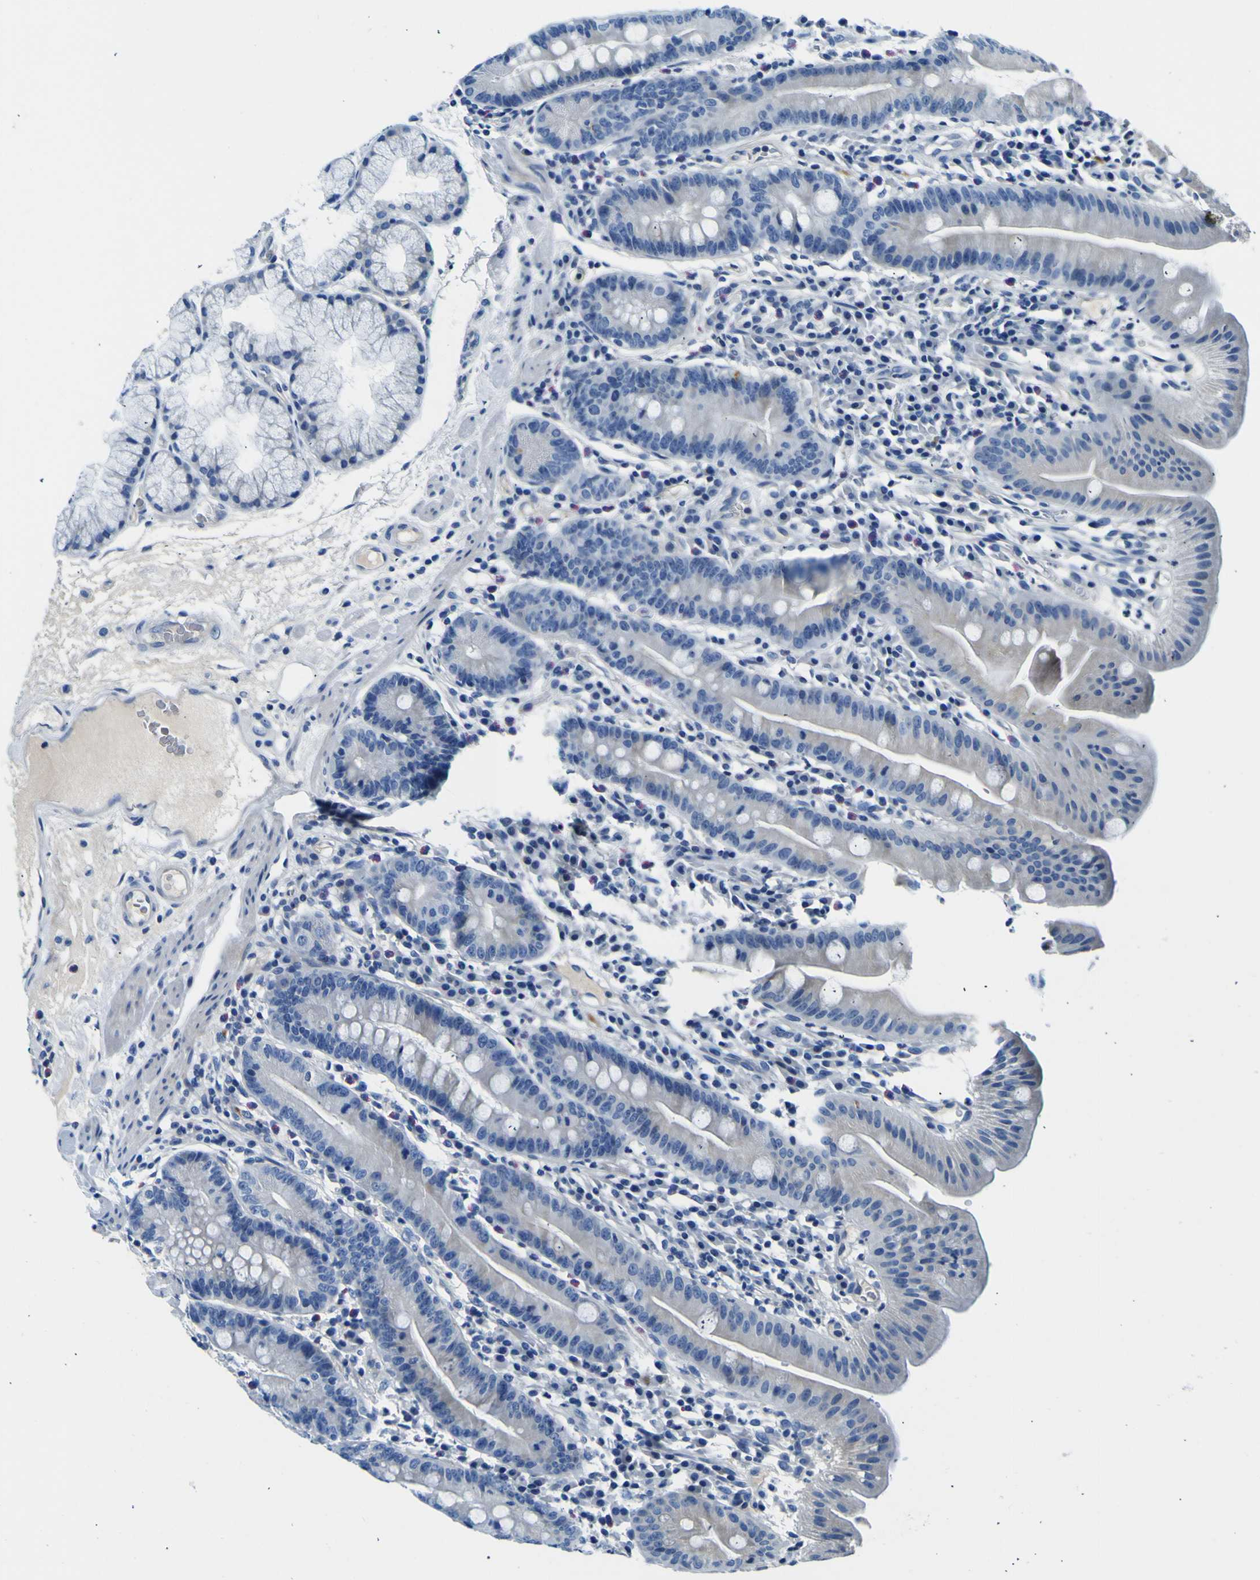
{"staining": {"intensity": "moderate", "quantity": "25%-75%", "location": "cytoplasmic/membranous"}, "tissue": "duodenum", "cell_type": "Glandular cells", "image_type": "normal", "snomed": [{"axis": "morphology", "description": "Normal tissue, NOS"}, {"axis": "topography", "description": "Duodenum"}], "caption": "A high-resolution image shows IHC staining of benign duodenum, which exhibits moderate cytoplasmic/membranous staining in approximately 25%-75% of glandular cells.", "gene": "ADGRA2", "patient": {"sex": "male", "age": 50}}